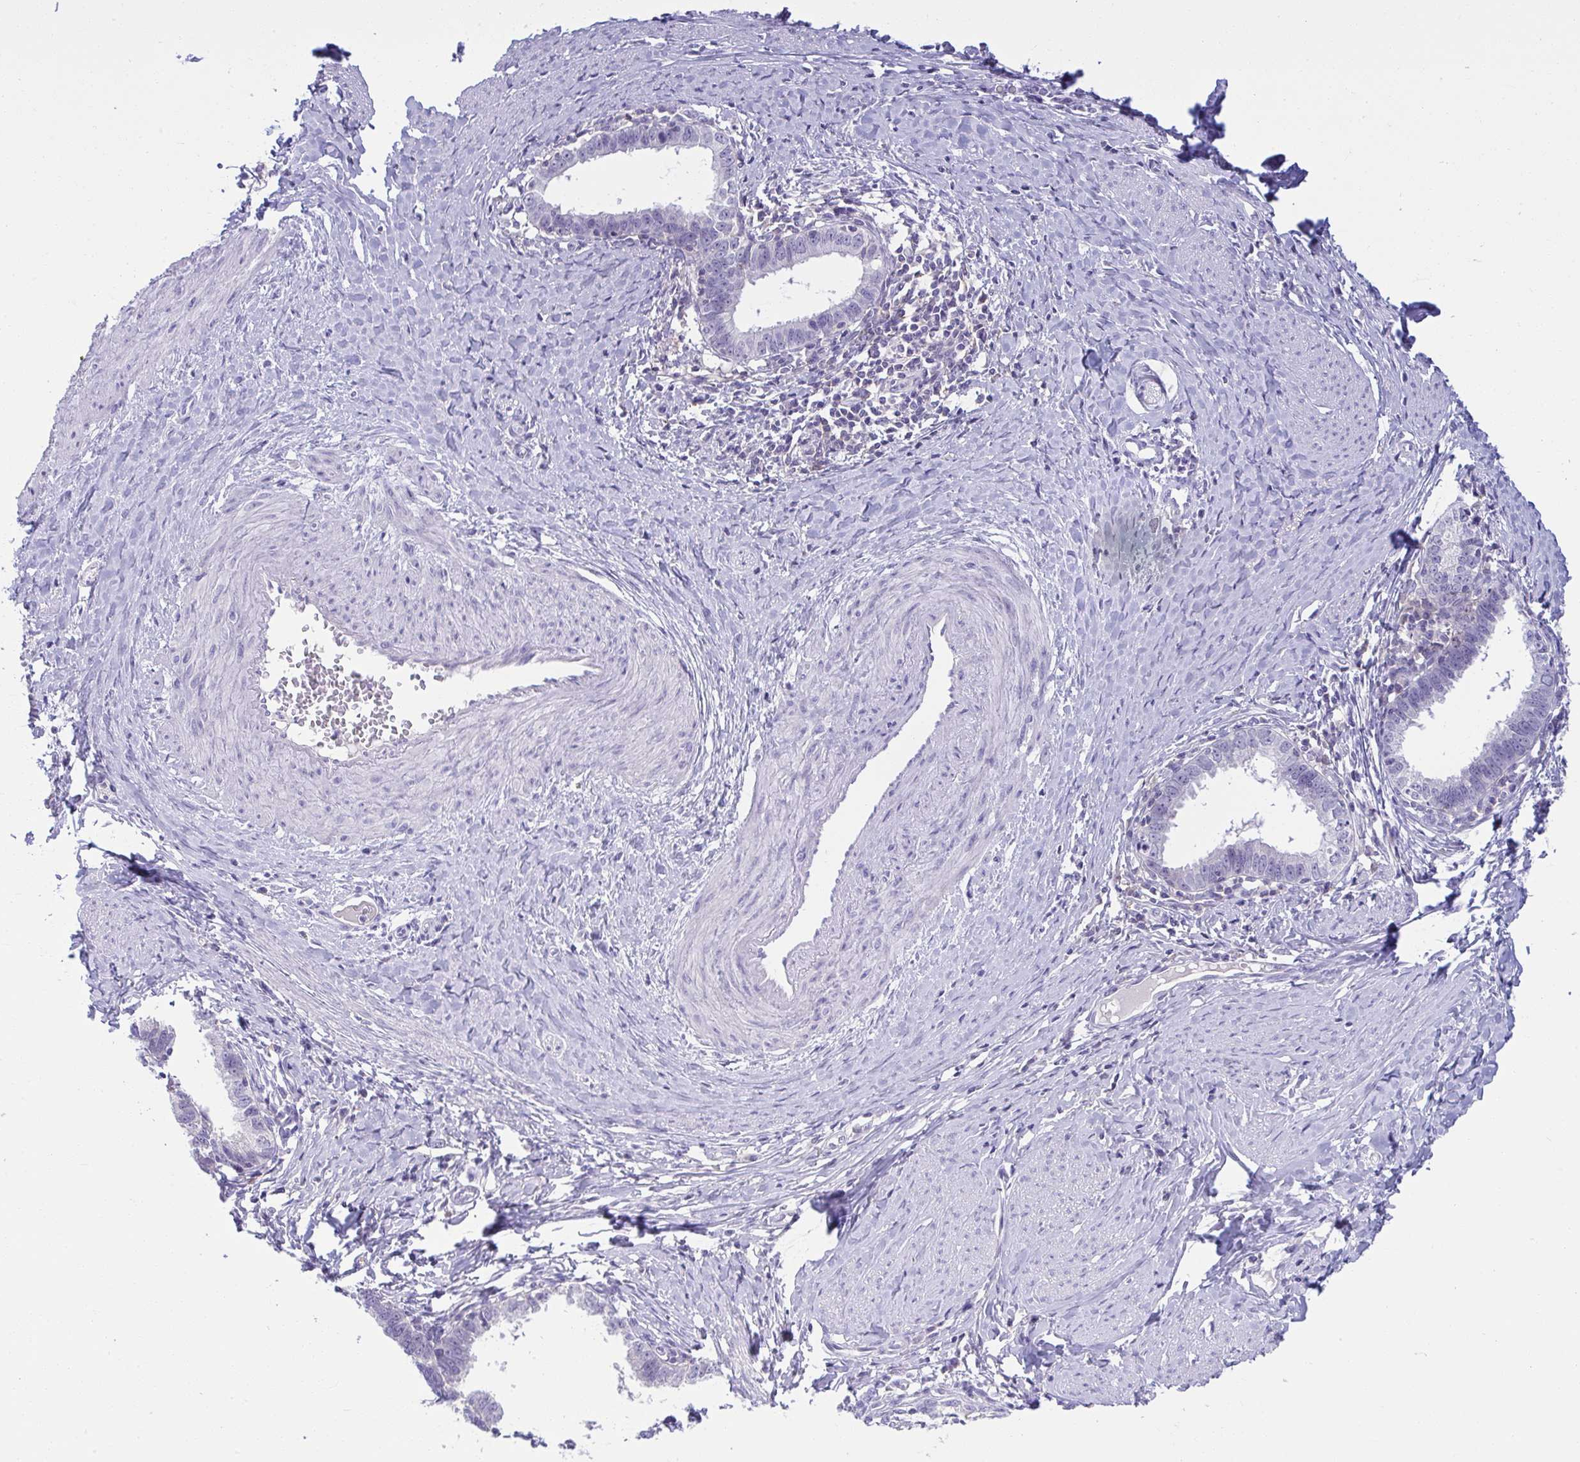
{"staining": {"intensity": "negative", "quantity": "none", "location": "none"}, "tissue": "cervical cancer", "cell_type": "Tumor cells", "image_type": "cancer", "snomed": [{"axis": "morphology", "description": "Adenocarcinoma, NOS"}, {"axis": "topography", "description": "Cervix"}], "caption": "This photomicrograph is of adenocarcinoma (cervical) stained with IHC to label a protein in brown with the nuclei are counter-stained blue. There is no expression in tumor cells. (DAB immunohistochemistry, high magnification).", "gene": "RGPD5", "patient": {"sex": "female", "age": 36}}